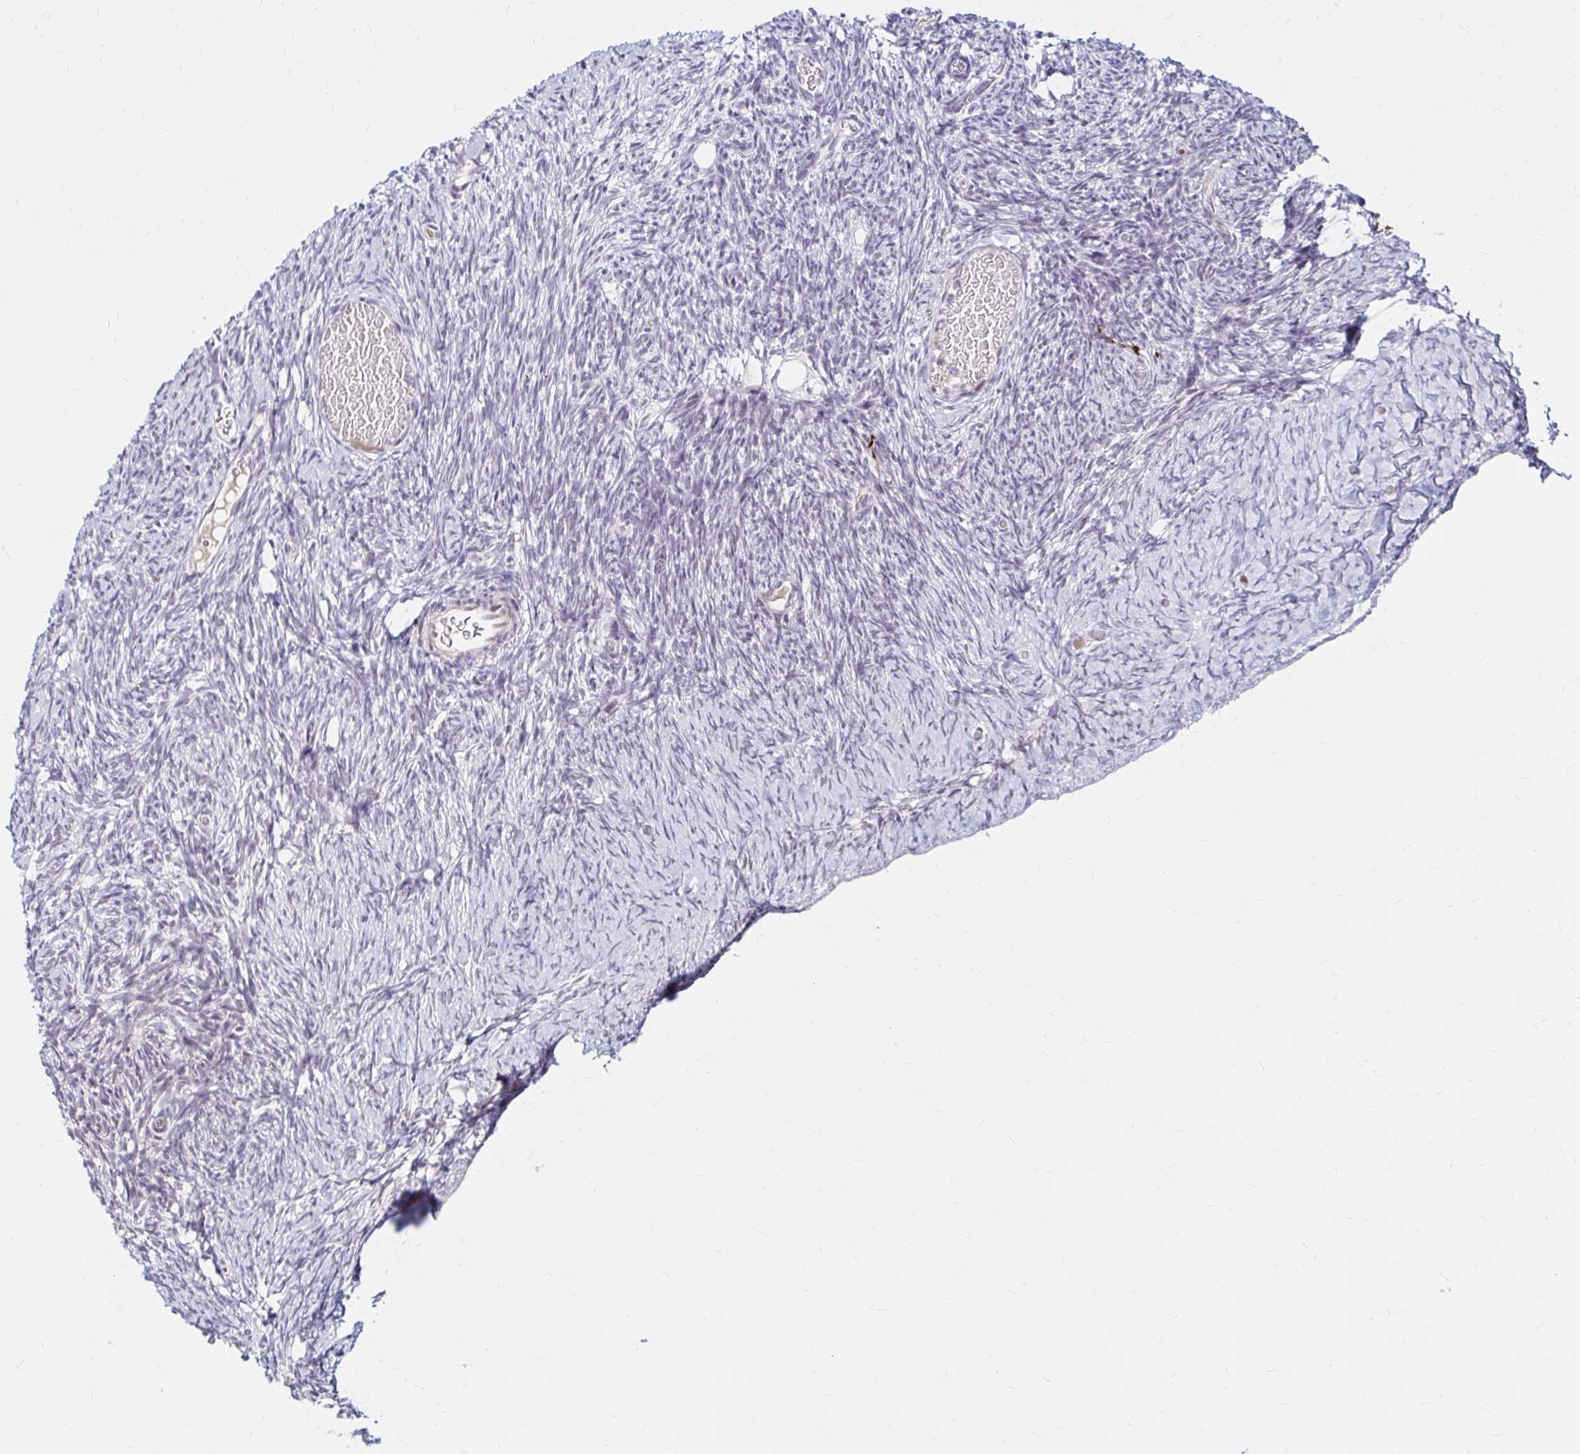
{"staining": {"intensity": "strong", "quantity": ">75%", "location": "cytoplasmic/membranous"}, "tissue": "ovary", "cell_type": "Follicle cells", "image_type": "normal", "snomed": [{"axis": "morphology", "description": "Normal tissue, NOS"}, {"axis": "topography", "description": "Ovary"}], "caption": "Ovary stained with DAB immunohistochemistry displays high levels of strong cytoplasmic/membranous positivity in about >75% of follicle cells. The staining is performed using DAB (3,3'-diaminobenzidine) brown chromogen to label protein expression. The nuclei are counter-stained blue using hematoxylin.", "gene": "GUCY1A1", "patient": {"sex": "female", "age": 39}}